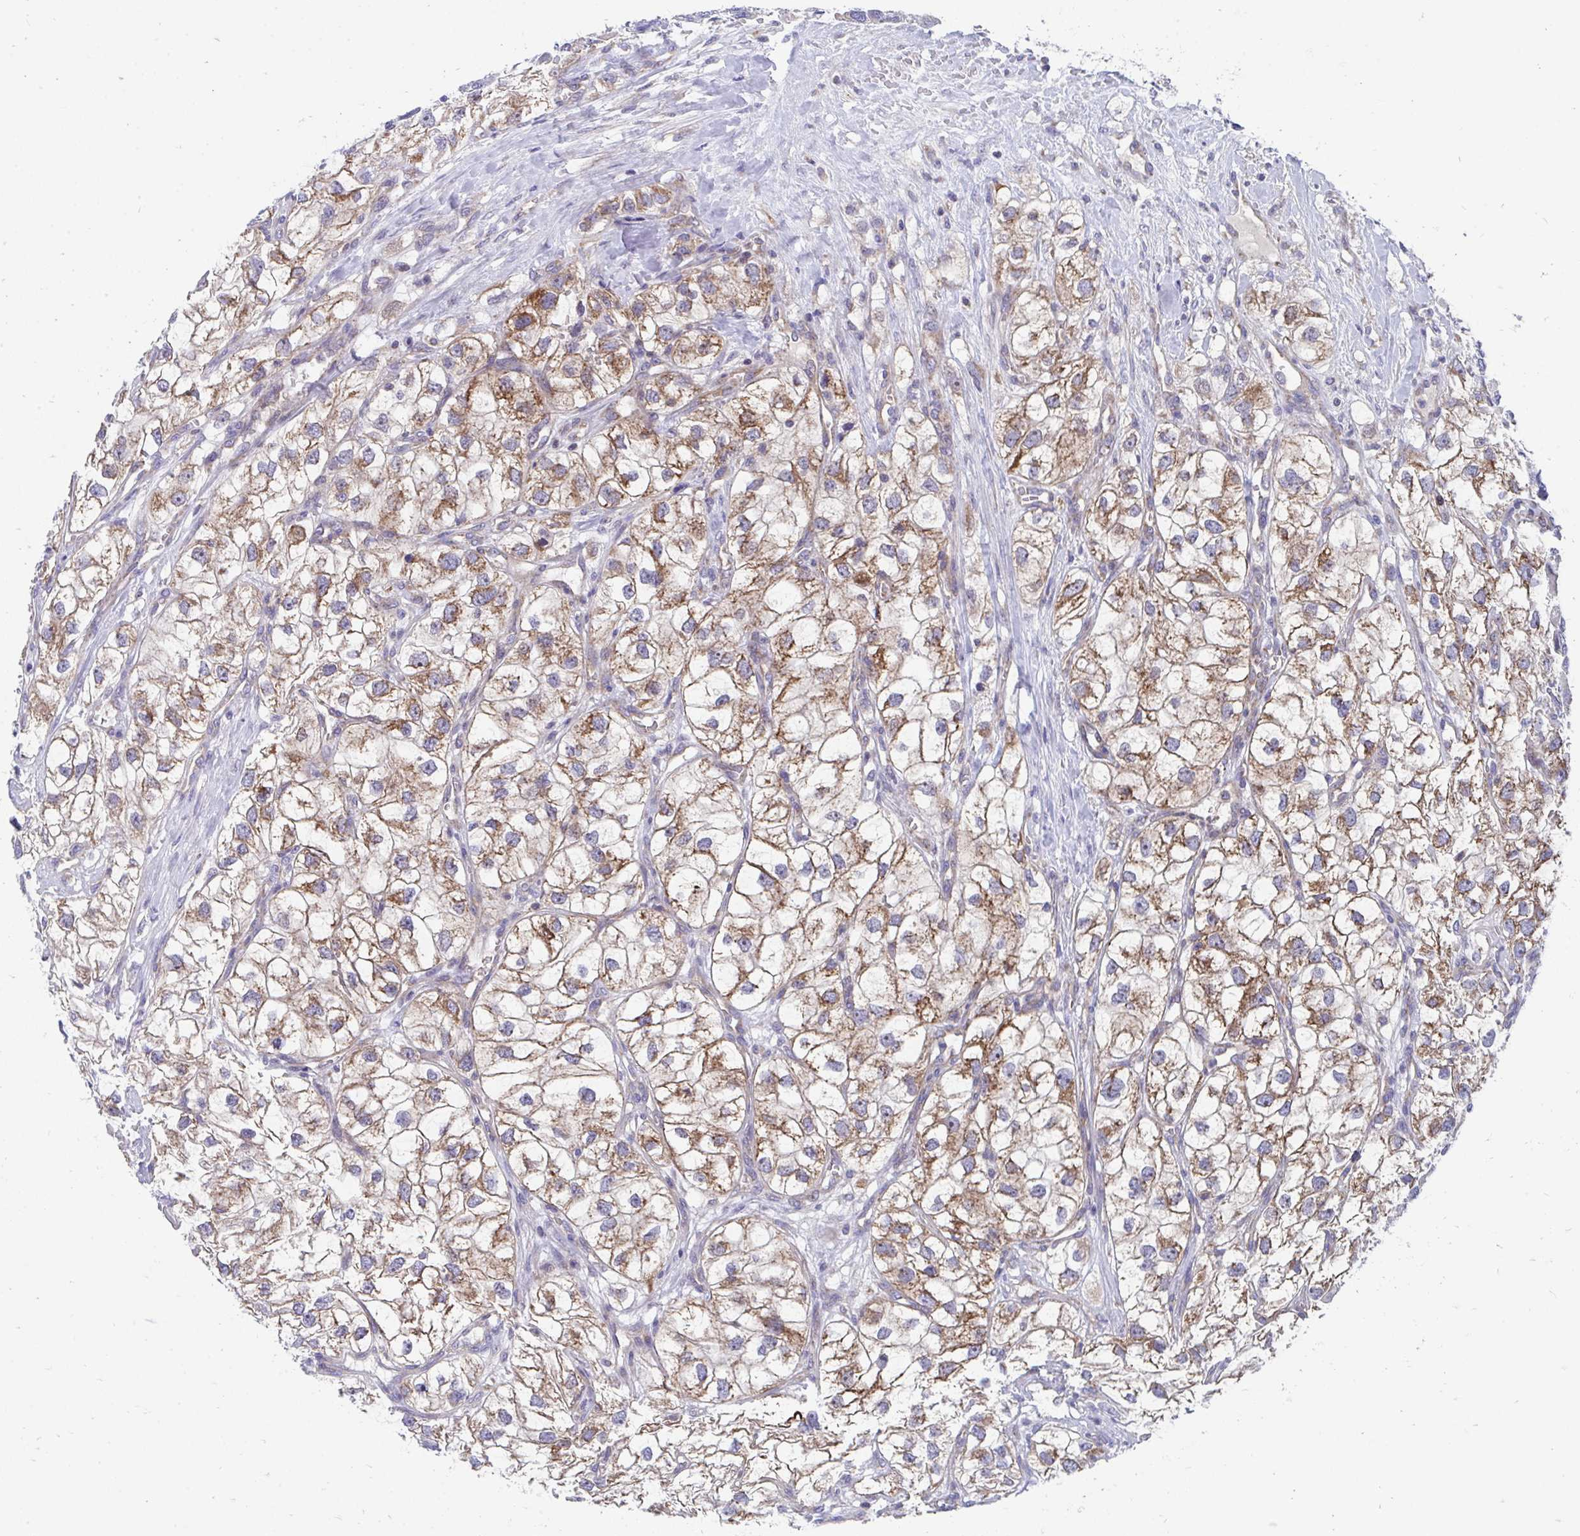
{"staining": {"intensity": "moderate", "quantity": ">75%", "location": "cytoplasmic/membranous"}, "tissue": "renal cancer", "cell_type": "Tumor cells", "image_type": "cancer", "snomed": [{"axis": "morphology", "description": "Adenocarcinoma, NOS"}, {"axis": "topography", "description": "Kidney"}], "caption": "Immunohistochemical staining of human renal cancer demonstrates medium levels of moderate cytoplasmic/membranous protein staining in about >75% of tumor cells. (IHC, brightfield microscopy, high magnification).", "gene": "FHIP1B", "patient": {"sex": "male", "age": 59}}